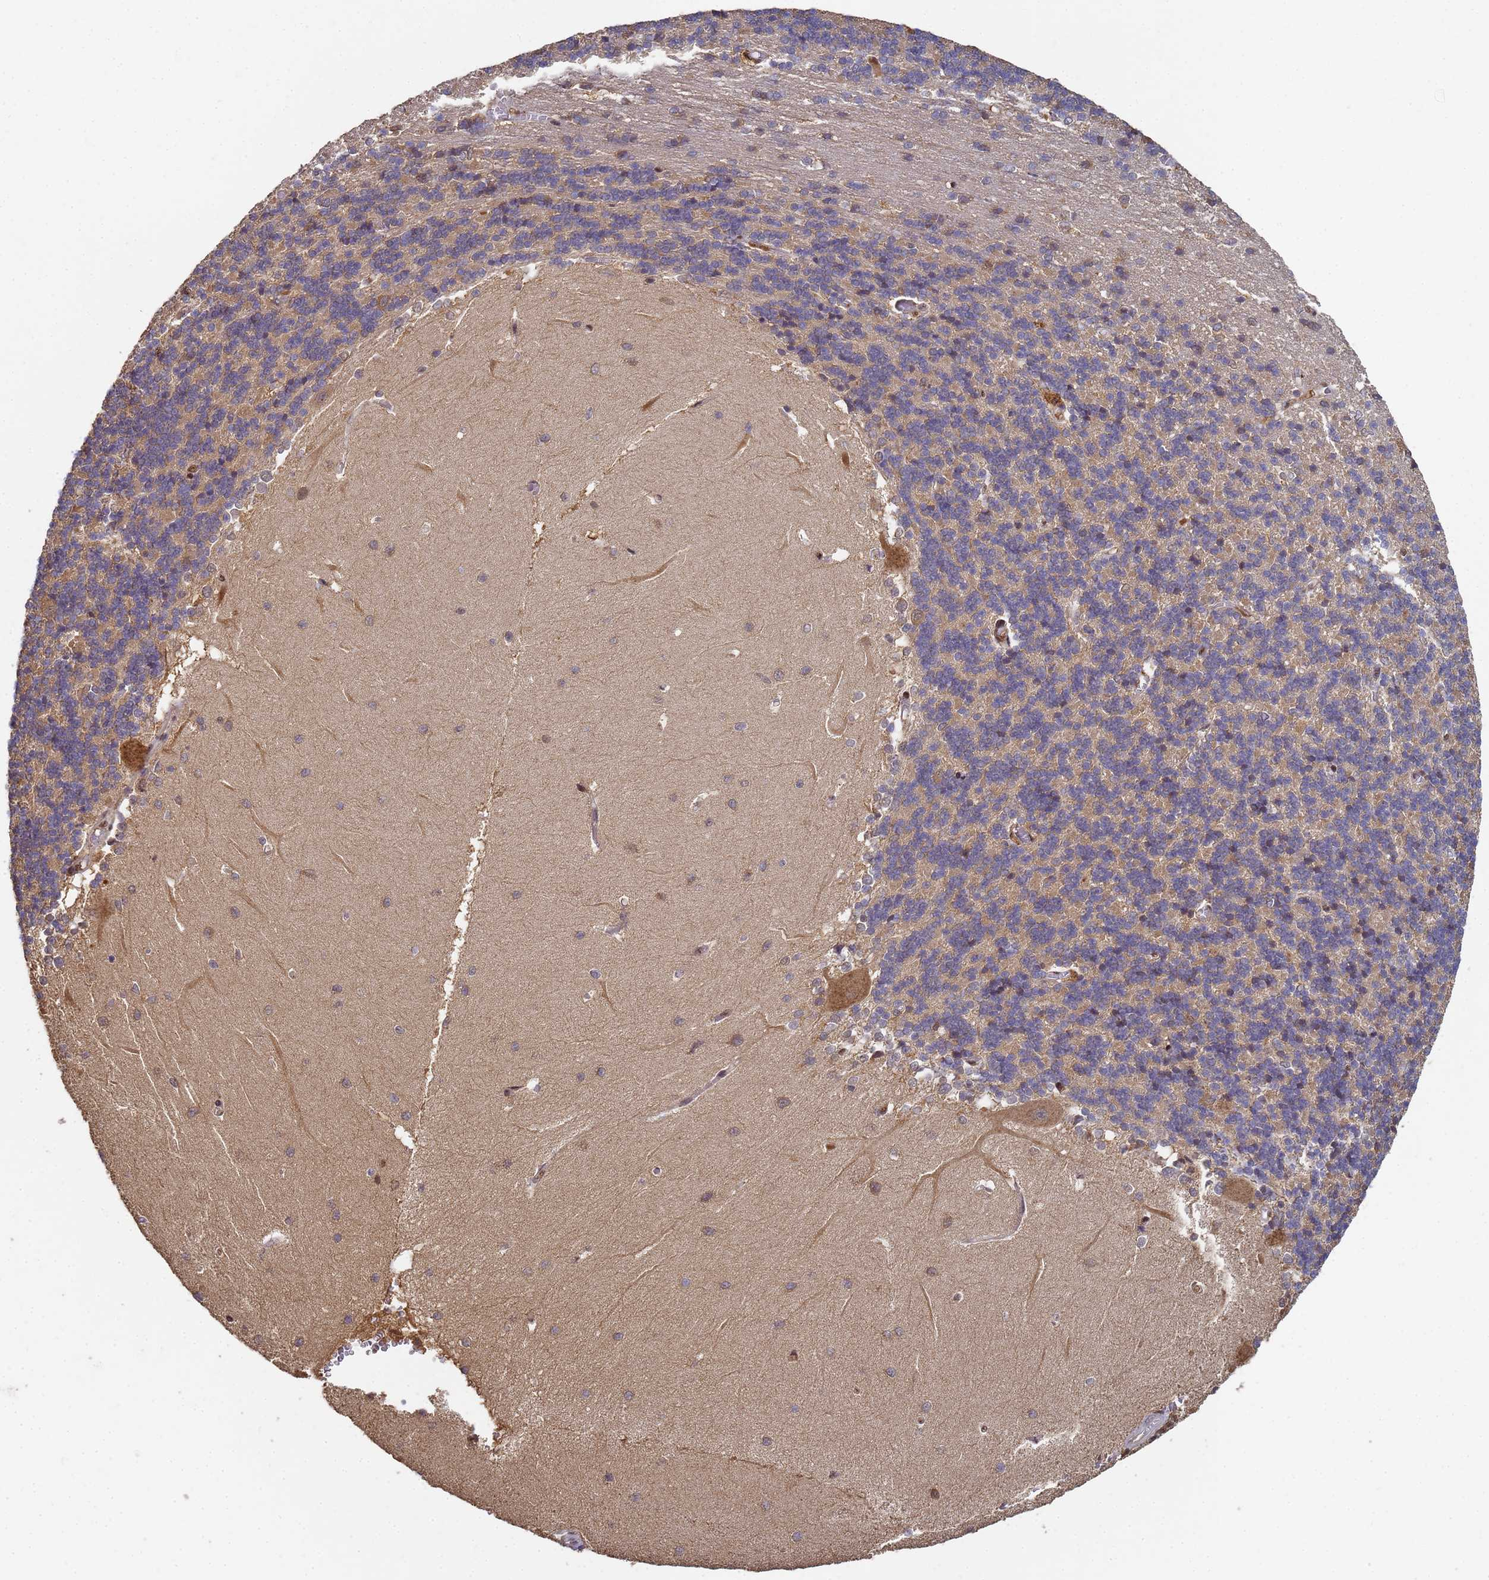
{"staining": {"intensity": "moderate", "quantity": "25%-75%", "location": "cytoplasmic/membranous"}, "tissue": "cerebellum", "cell_type": "Cells in granular layer", "image_type": "normal", "snomed": [{"axis": "morphology", "description": "Normal tissue, NOS"}, {"axis": "topography", "description": "Cerebellum"}], "caption": "A medium amount of moderate cytoplasmic/membranous expression is present in about 25%-75% of cells in granular layer in benign cerebellum.", "gene": "SECISBP2", "patient": {"sex": "male", "age": 37}}